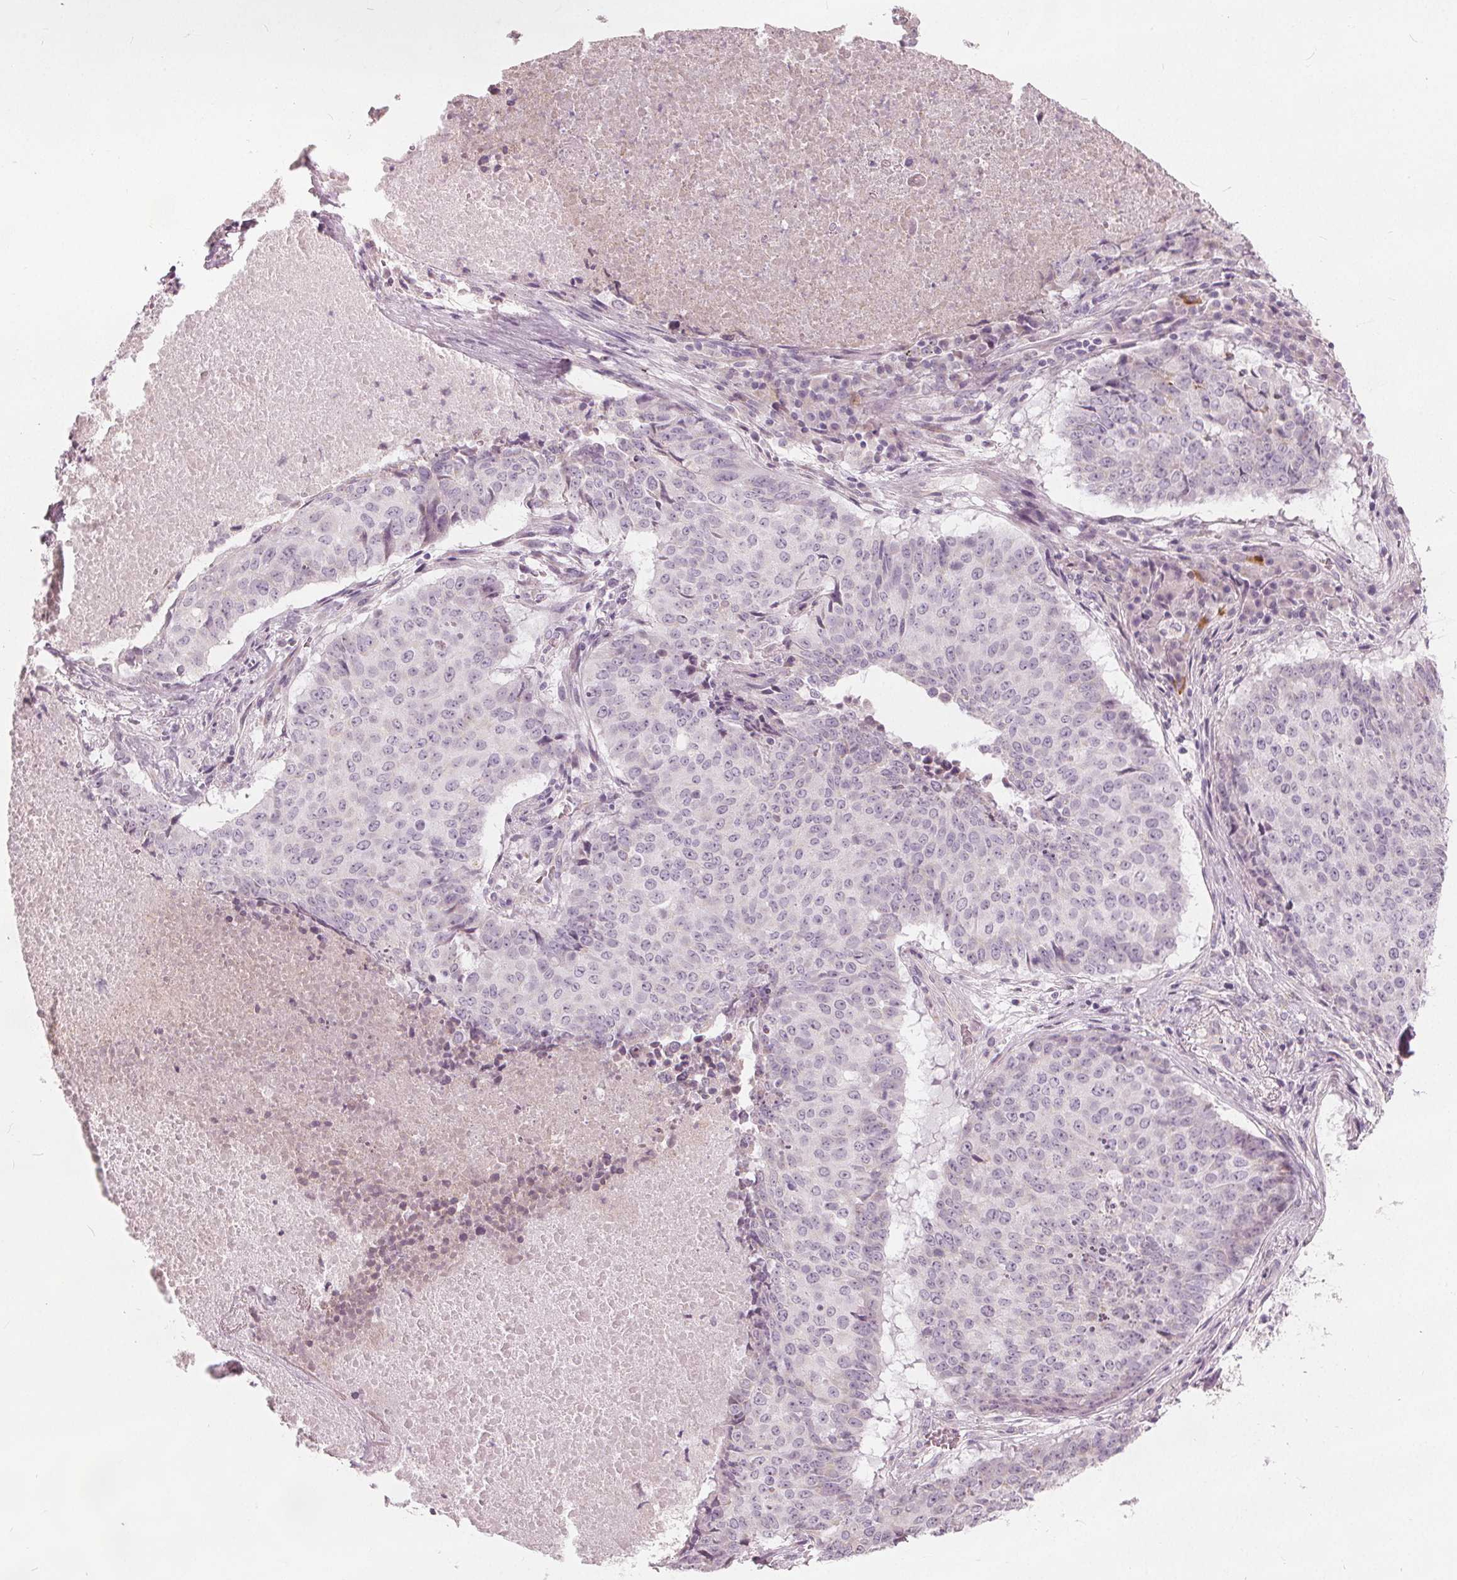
{"staining": {"intensity": "negative", "quantity": "none", "location": "none"}, "tissue": "lung cancer", "cell_type": "Tumor cells", "image_type": "cancer", "snomed": [{"axis": "morphology", "description": "Normal tissue, NOS"}, {"axis": "morphology", "description": "Squamous cell carcinoma, NOS"}, {"axis": "topography", "description": "Bronchus"}, {"axis": "topography", "description": "Lung"}], "caption": "Lung cancer was stained to show a protein in brown. There is no significant expression in tumor cells. (DAB (3,3'-diaminobenzidine) immunohistochemistry (IHC), high magnification).", "gene": "BRSK1", "patient": {"sex": "male", "age": 64}}